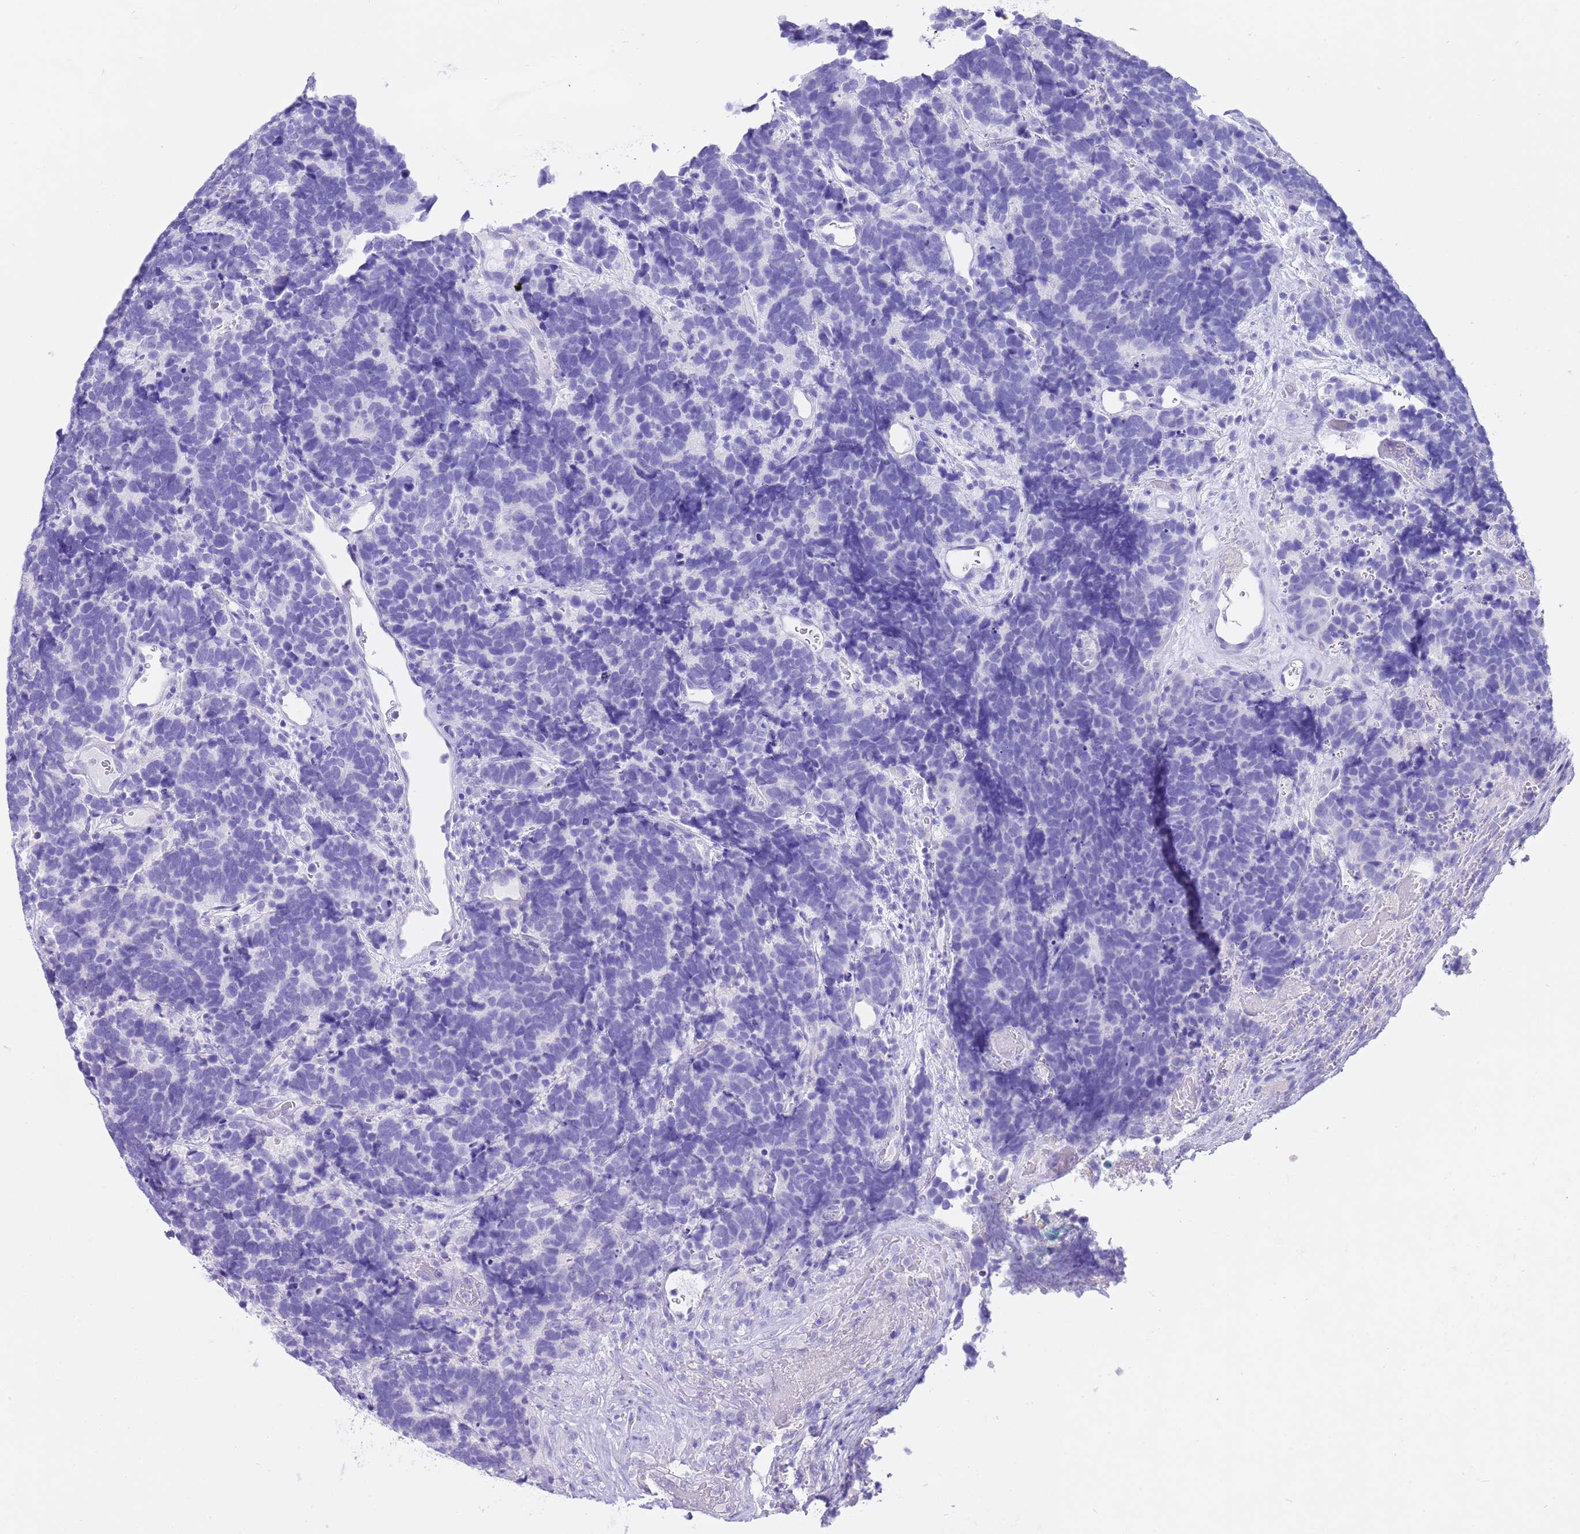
{"staining": {"intensity": "negative", "quantity": "none", "location": "none"}, "tissue": "carcinoid", "cell_type": "Tumor cells", "image_type": "cancer", "snomed": [{"axis": "morphology", "description": "Carcinoma, NOS"}, {"axis": "morphology", "description": "Carcinoid, malignant, NOS"}, {"axis": "topography", "description": "Urinary bladder"}], "caption": "A high-resolution histopathology image shows IHC staining of carcinoid, which demonstrates no significant staining in tumor cells.", "gene": "CPB1", "patient": {"sex": "male", "age": 57}}